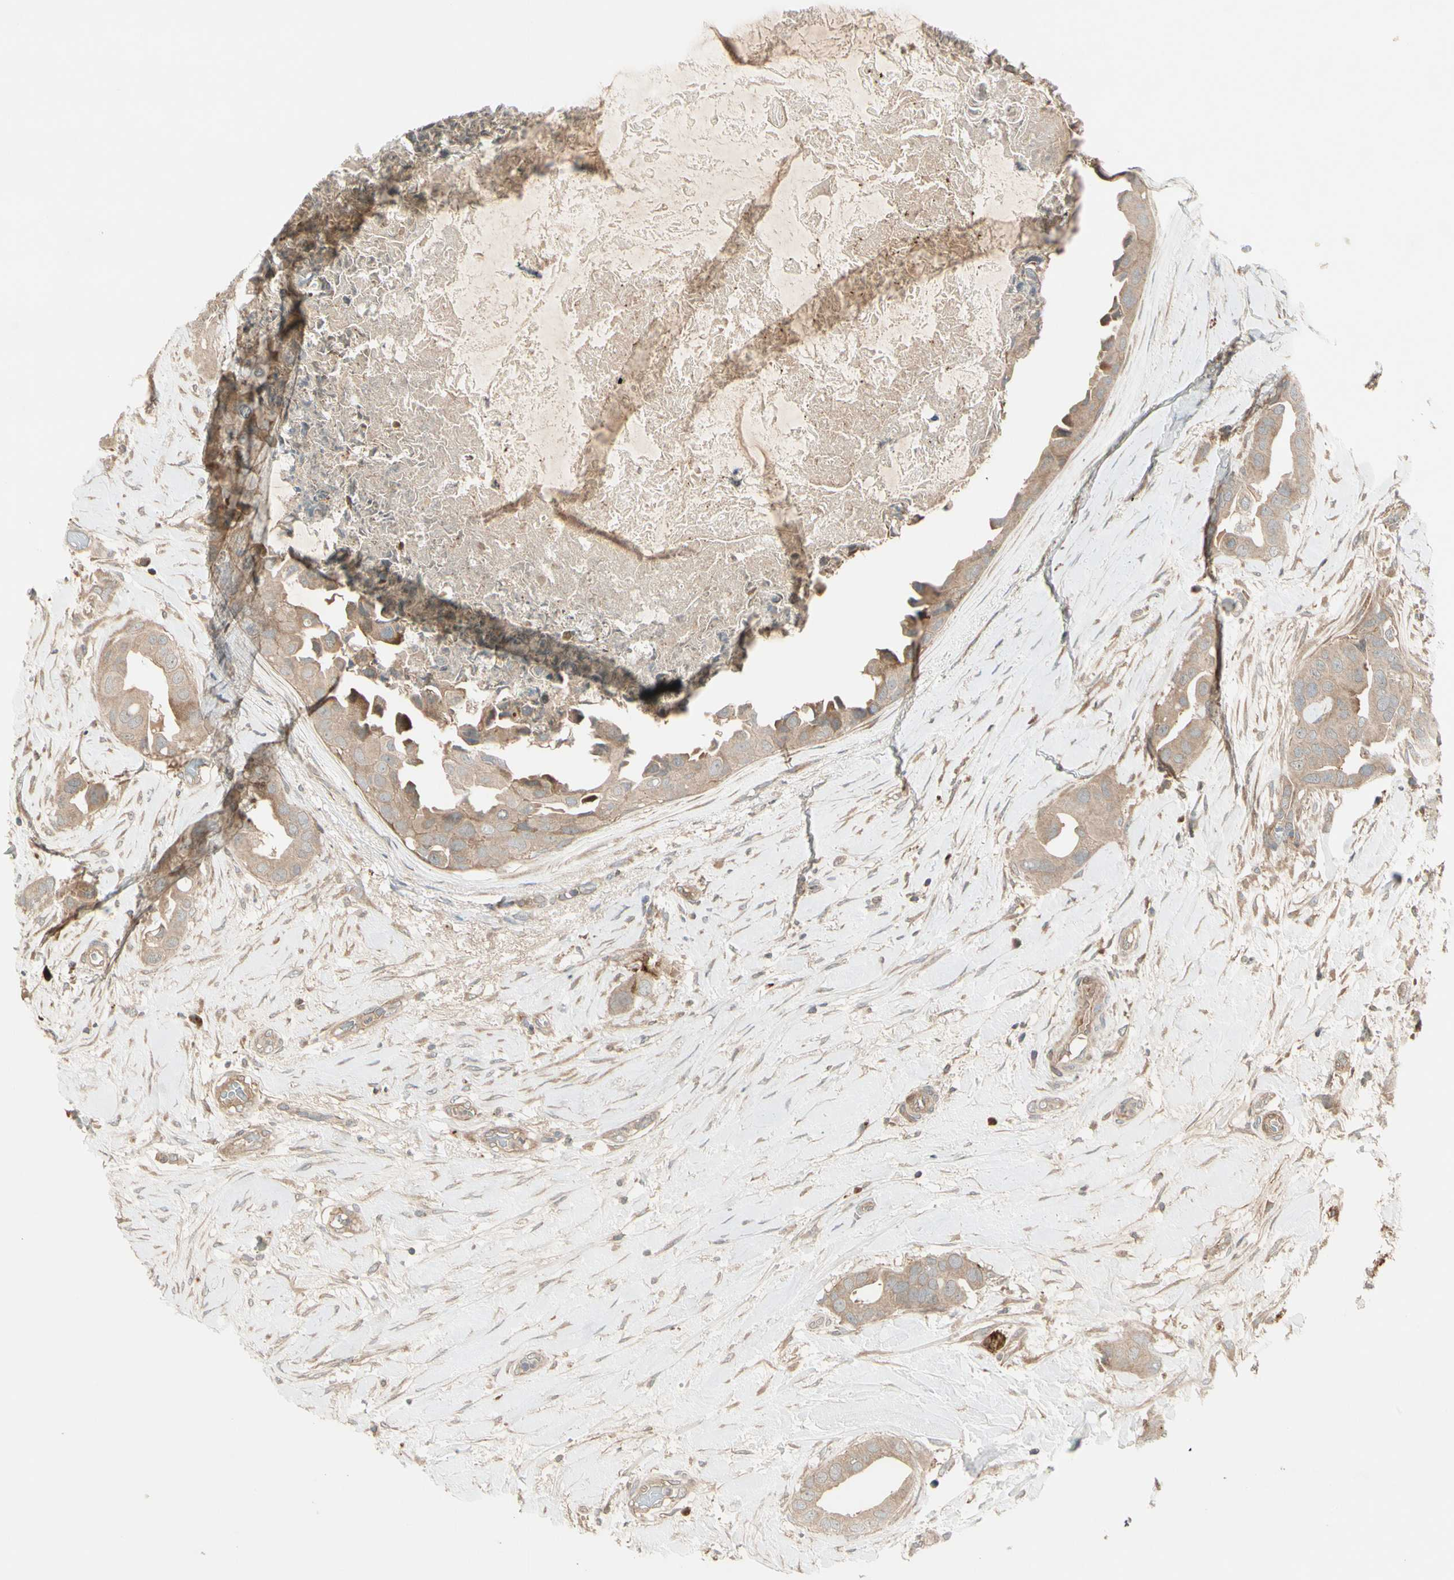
{"staining": {"intensity": "weak", "quantity": ">75%", "location": "cytoplasmic/membranous"}, "tissue": "breast cancer", "cell_type": "Tumor cells", "image_type": "cancer", "snomed": [{"axis": "morphology", "description": "Duct carcinoma"}, {"axis": "topography", "description": "Breast"}], "caption": "Breast cancer stained with DAB immunohistochemistry (IHC) shows low levels of weak cytoplasmic/membranous positivity in approximately >75% of tumor cells.", "gene": "ACVR1C", "patient": {"sex": "female", "age": 40}}